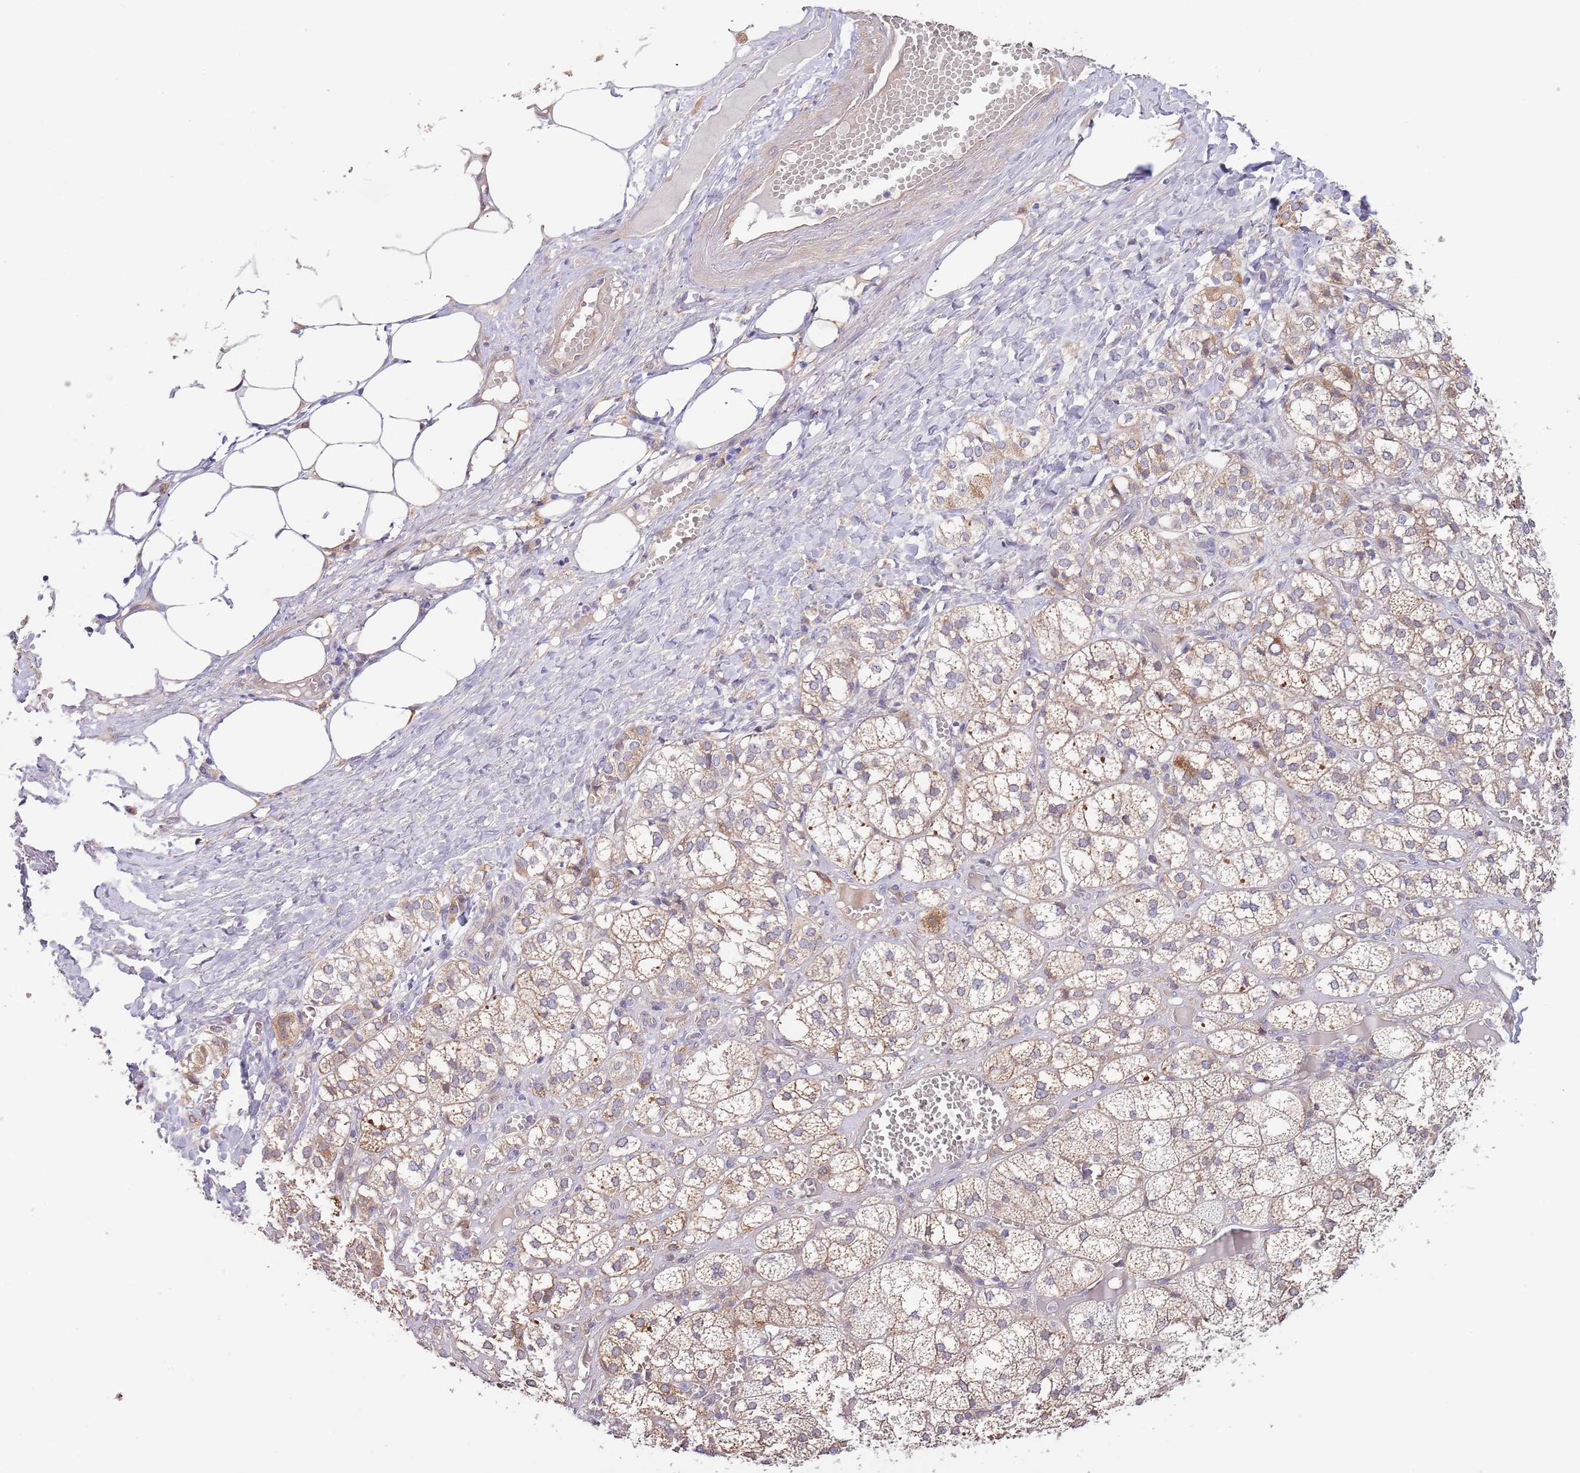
{"staining": {"intensity": "moderate", "quantity": ">75%", "location": "cytoplasmic/membranous"}, "tissue": "adrenal gland", "cell_type": "Glandular cells", "image_type": "normal", "snomed": [{"axis": "morphology", "description": "Normal tissue, NOS"}, {"axis": "topography", "description": "Adrenal gland"}], "caption": "DAB immunohistochemical staining of benign human adrenal gland demonstrates moderate cytoplasmic/membranous protein positivity in approximately >75% of glandular cells. (DAB IHC with brightfield microscopy, high magnification).", "gene": "LIPJ", "patient": {"sex": "female", "age": 61}}